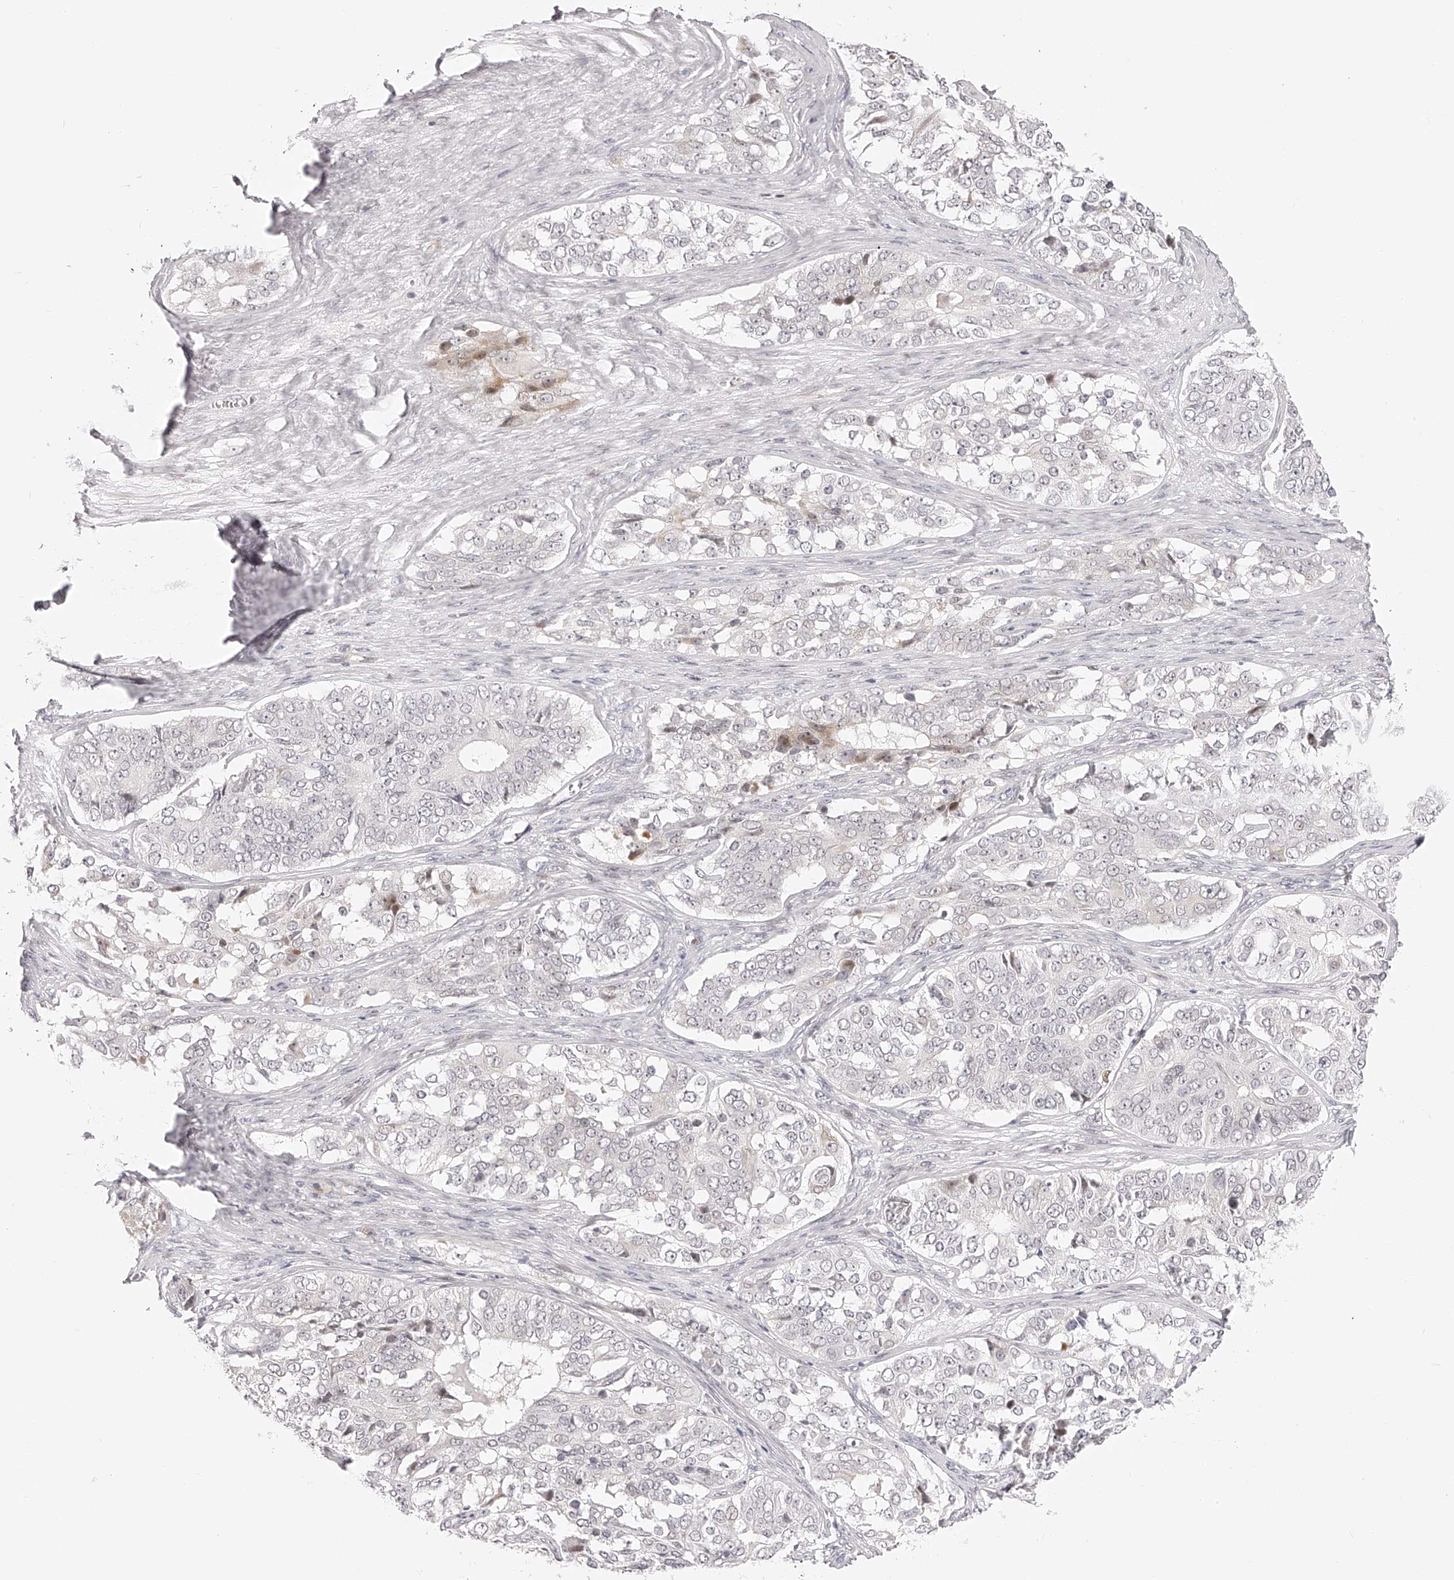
{"staining": {"intensity": "negative", "quantity": "none", "location": "none"}, "tissue": "ovarian cancer", "cell_type": "Tumor cells", "image_type": "cancer", "snomed": [{"axis": "morphology", "description": "Carcinoma, endometroid"}, {"axis": "topography", "description": "Ovary"}], "caption": "Immunohistochemical staining of endometroid carcinoma (ovarian) demonstrates no significant positivity in tumor cells.", "gene": "PLEKHG1", "patient": {"sex": "female", "age": 51}}